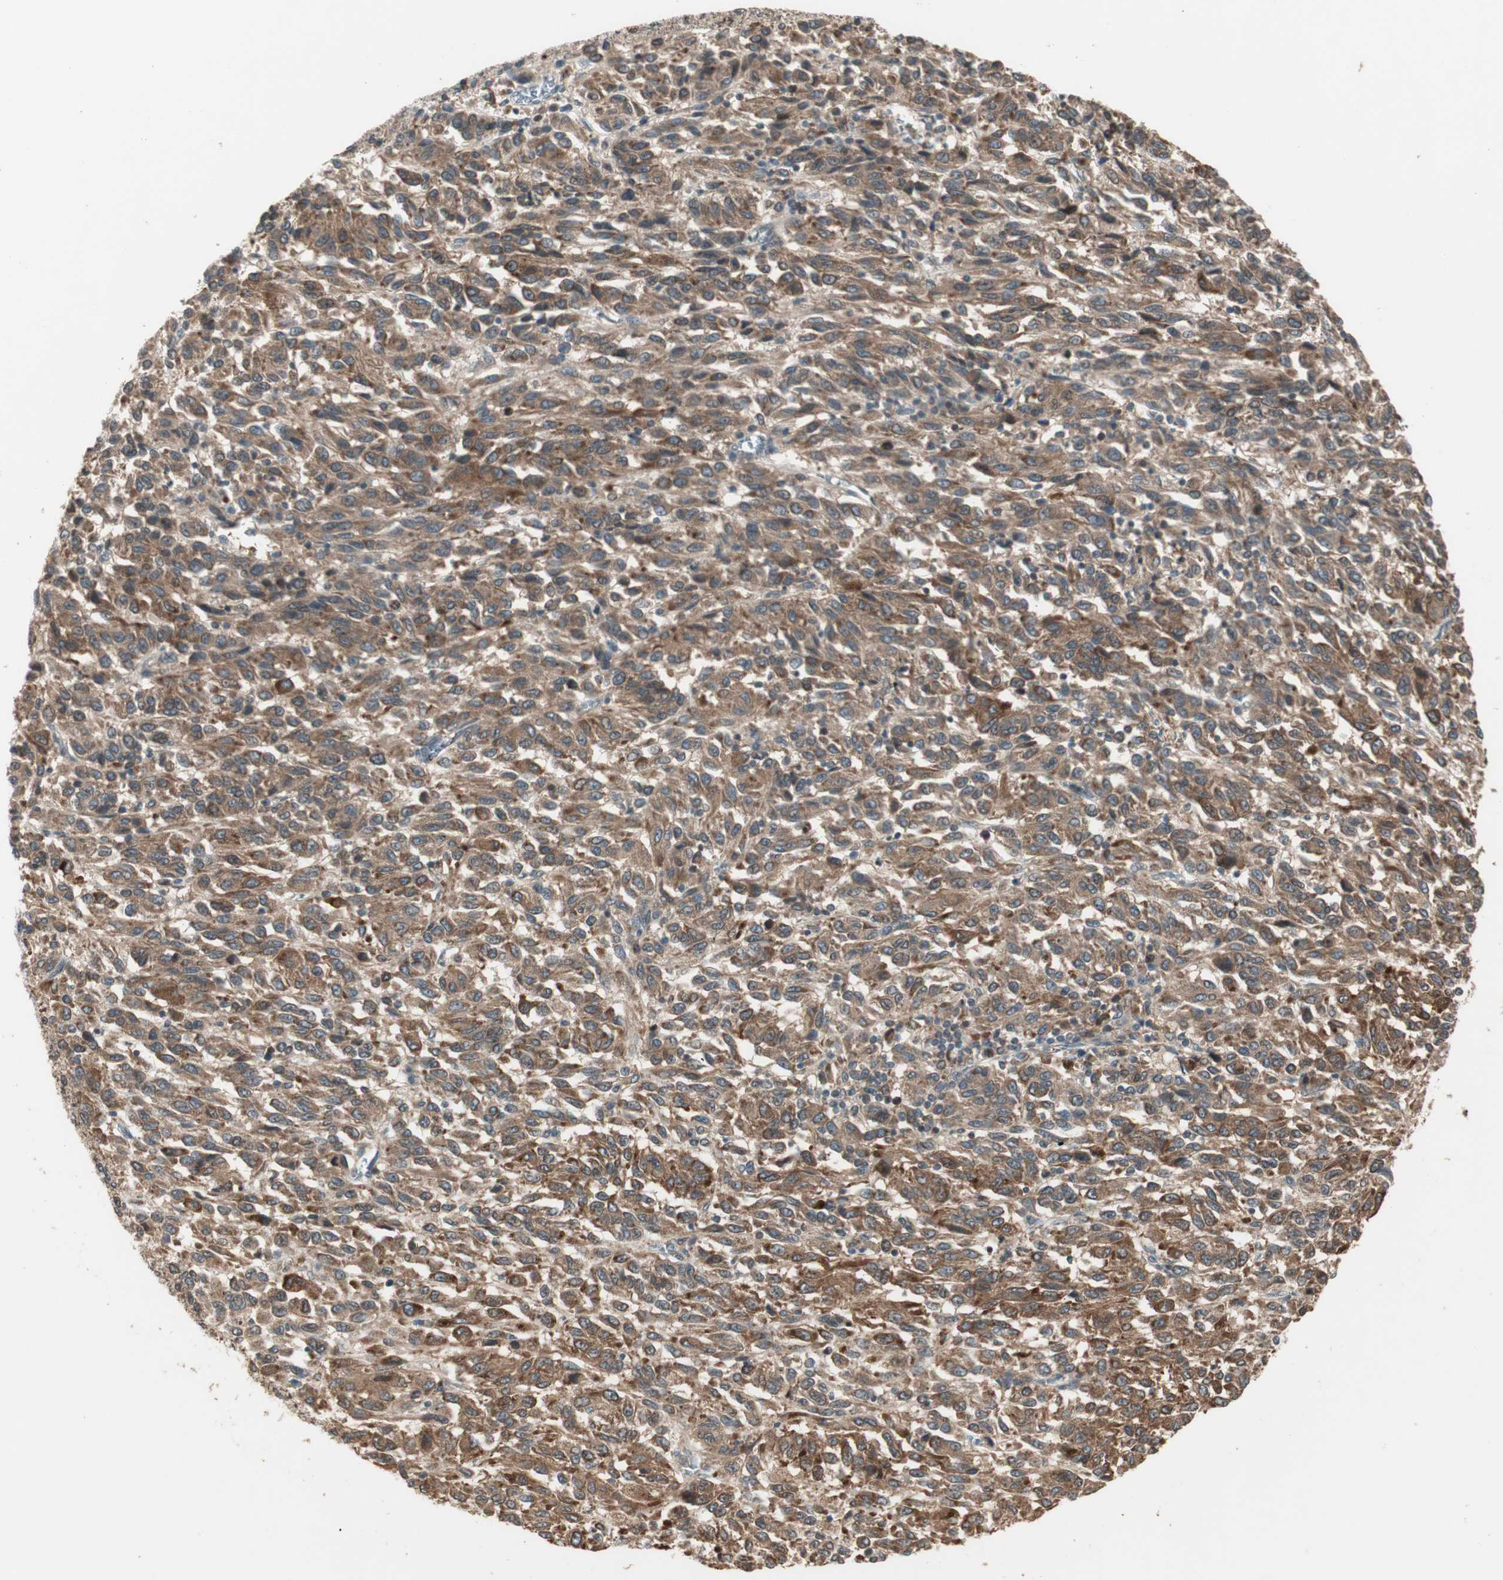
{"staining": {"intensity": "moderate", "quantity": ">75%", "location": "cytoplasmic/membranous"}, "tissue": "melanoma", "cell_type": "Tumor cells", "image_type": "cancer", "snomed": [{"axis": "morphology", "description": "Malignant melanoma, Metastatic site"}, {"axis": "topography", "description": "Lung"}], "caption": "Brown immunohistochemical staining in malignant melanoma (metastatic site) reveals moderate cytoplasmic/membranous positivity in approximately >75% of tumor cells. (brown staining indicates protein expression, while blue staining denotes nuclei).", "gene": "ATP6AP2", "patient": {"sex": "male", "age": 64}}